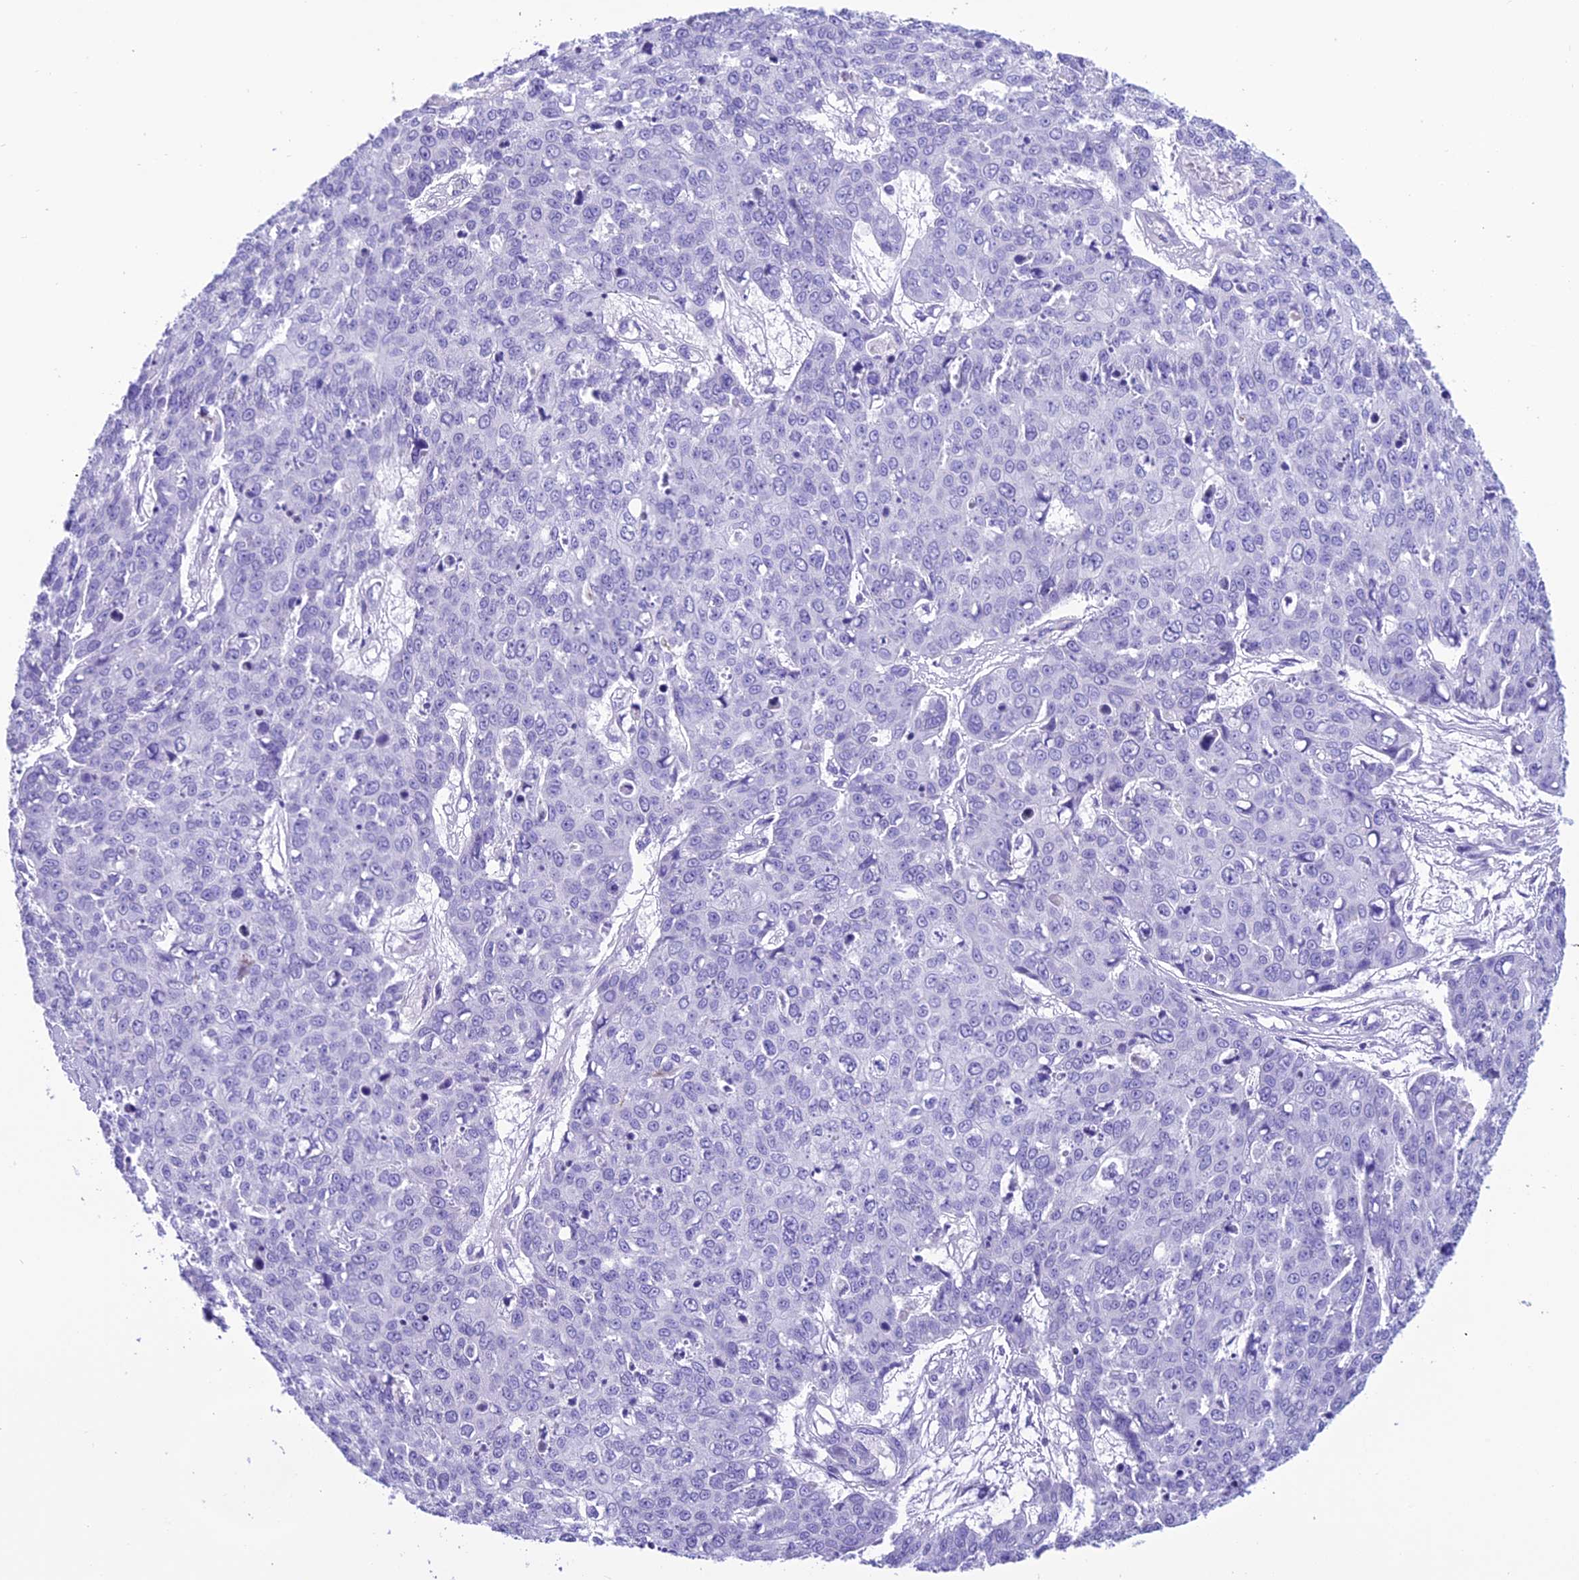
{"staining": {"intensity": "negative", "quantity": "none", "location": "none"}, "tissue": "skin cancer", "cell_type": "Tumor cells", "image_type": "cancer", "snomed": [{"axis": "morphology", "description": "Normal tissue, NOS"}, {"axis": "morphology", "description": "Squamous cell carcinoma, NOS"}, {"axis": "topography", "description": "Skin"}], "caption": "Skin cancer was stained to show a protein in brown. There is no significant positivity in tumor cells.", "gene": "TRAM1L1", "patient": {"sex": "male", "age": 72}}